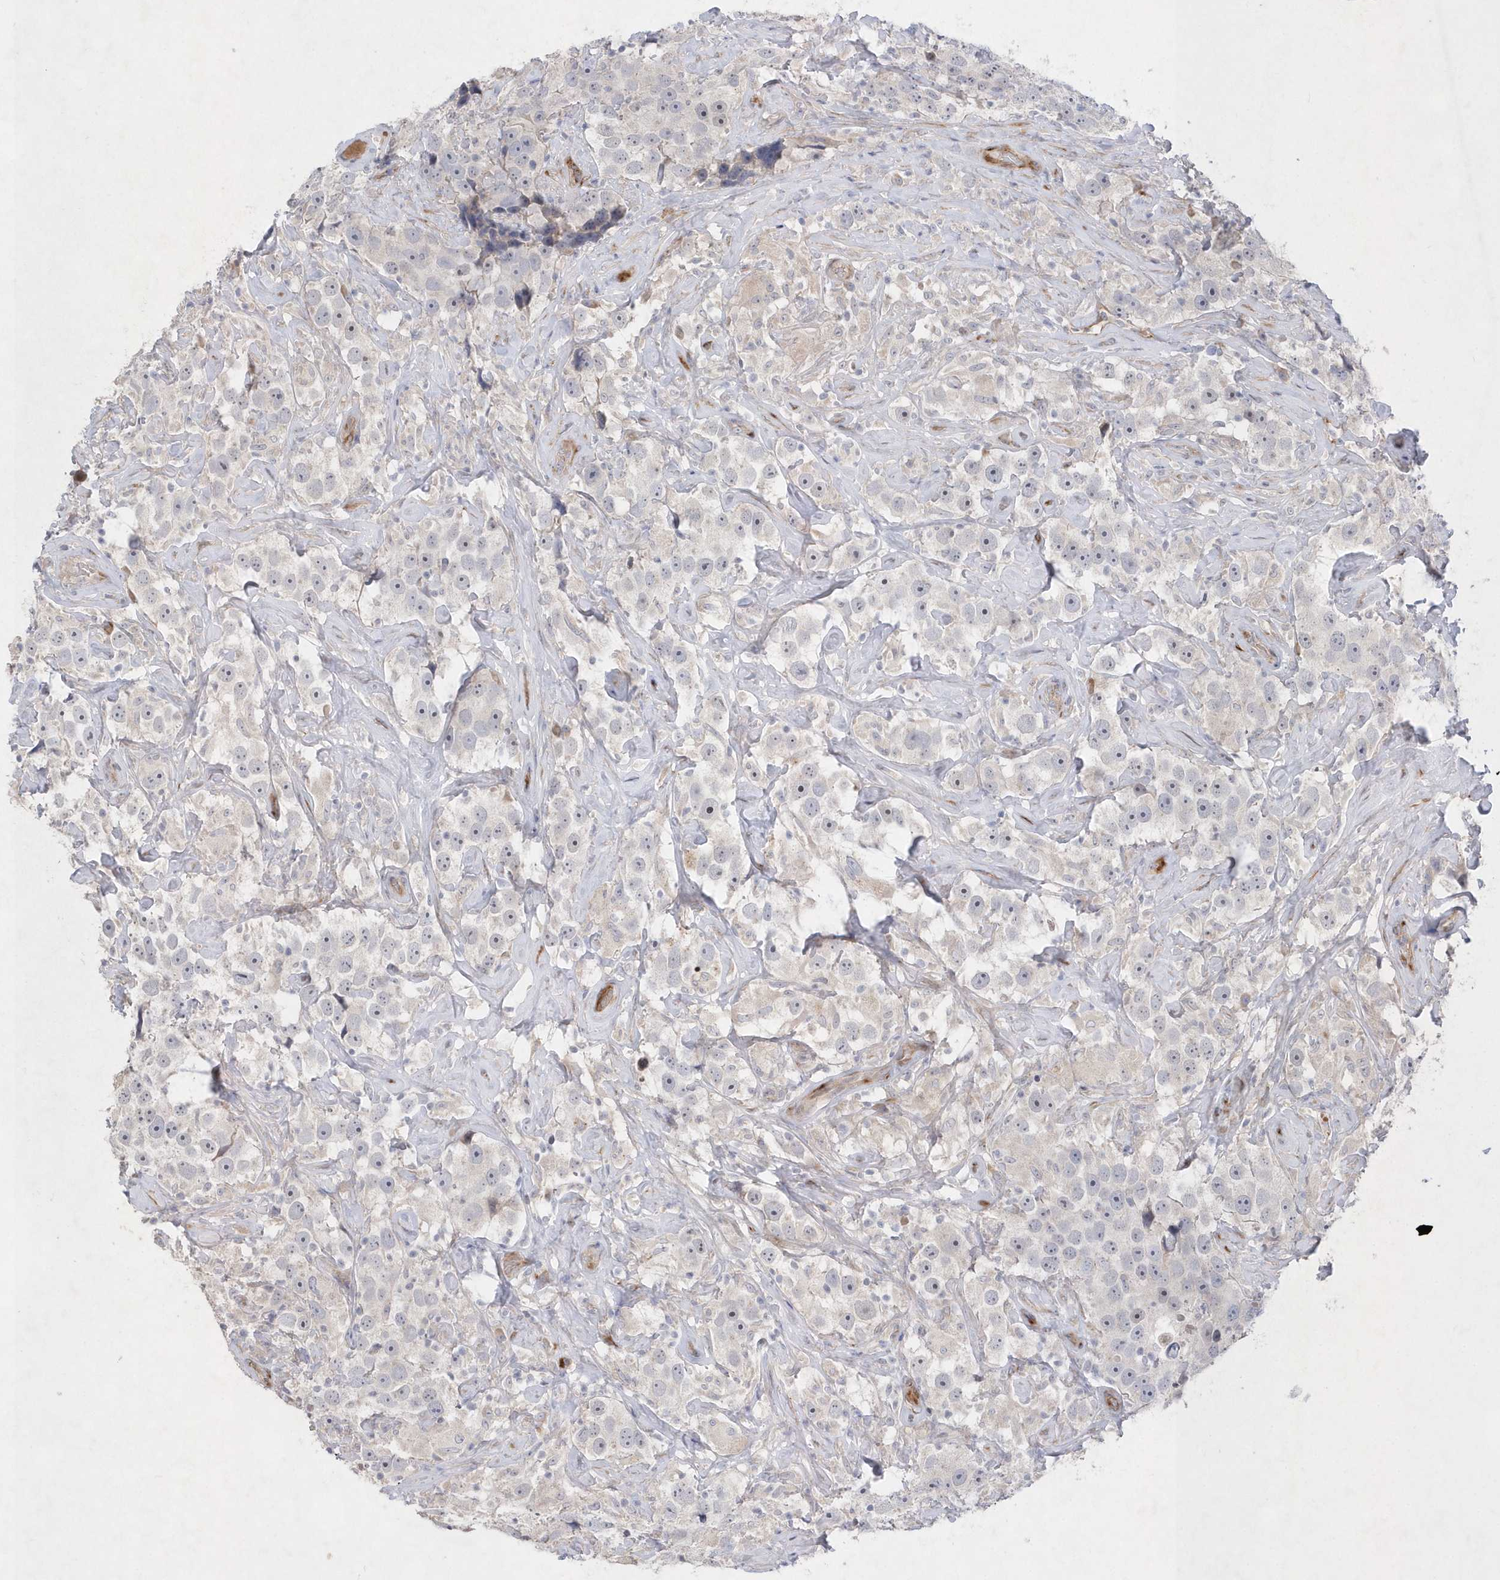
{"staining": {"intensity": "negative", "quantity": "none", "location": "none"}, "tissue": "testis cancer", "cell_type": "Tumor cells", "image_type": "cancer", "snomed": [{"axis": "morphology", "description": "Seminoma, NOS"}, {"axis": "topography", "description": "Testis"}], "caption": "Histopathology image shows no significant protein staining in tumor cells of testis cancer.", "gene": "TMEM132B", "patient": {"sex": "male", "age": 49}}